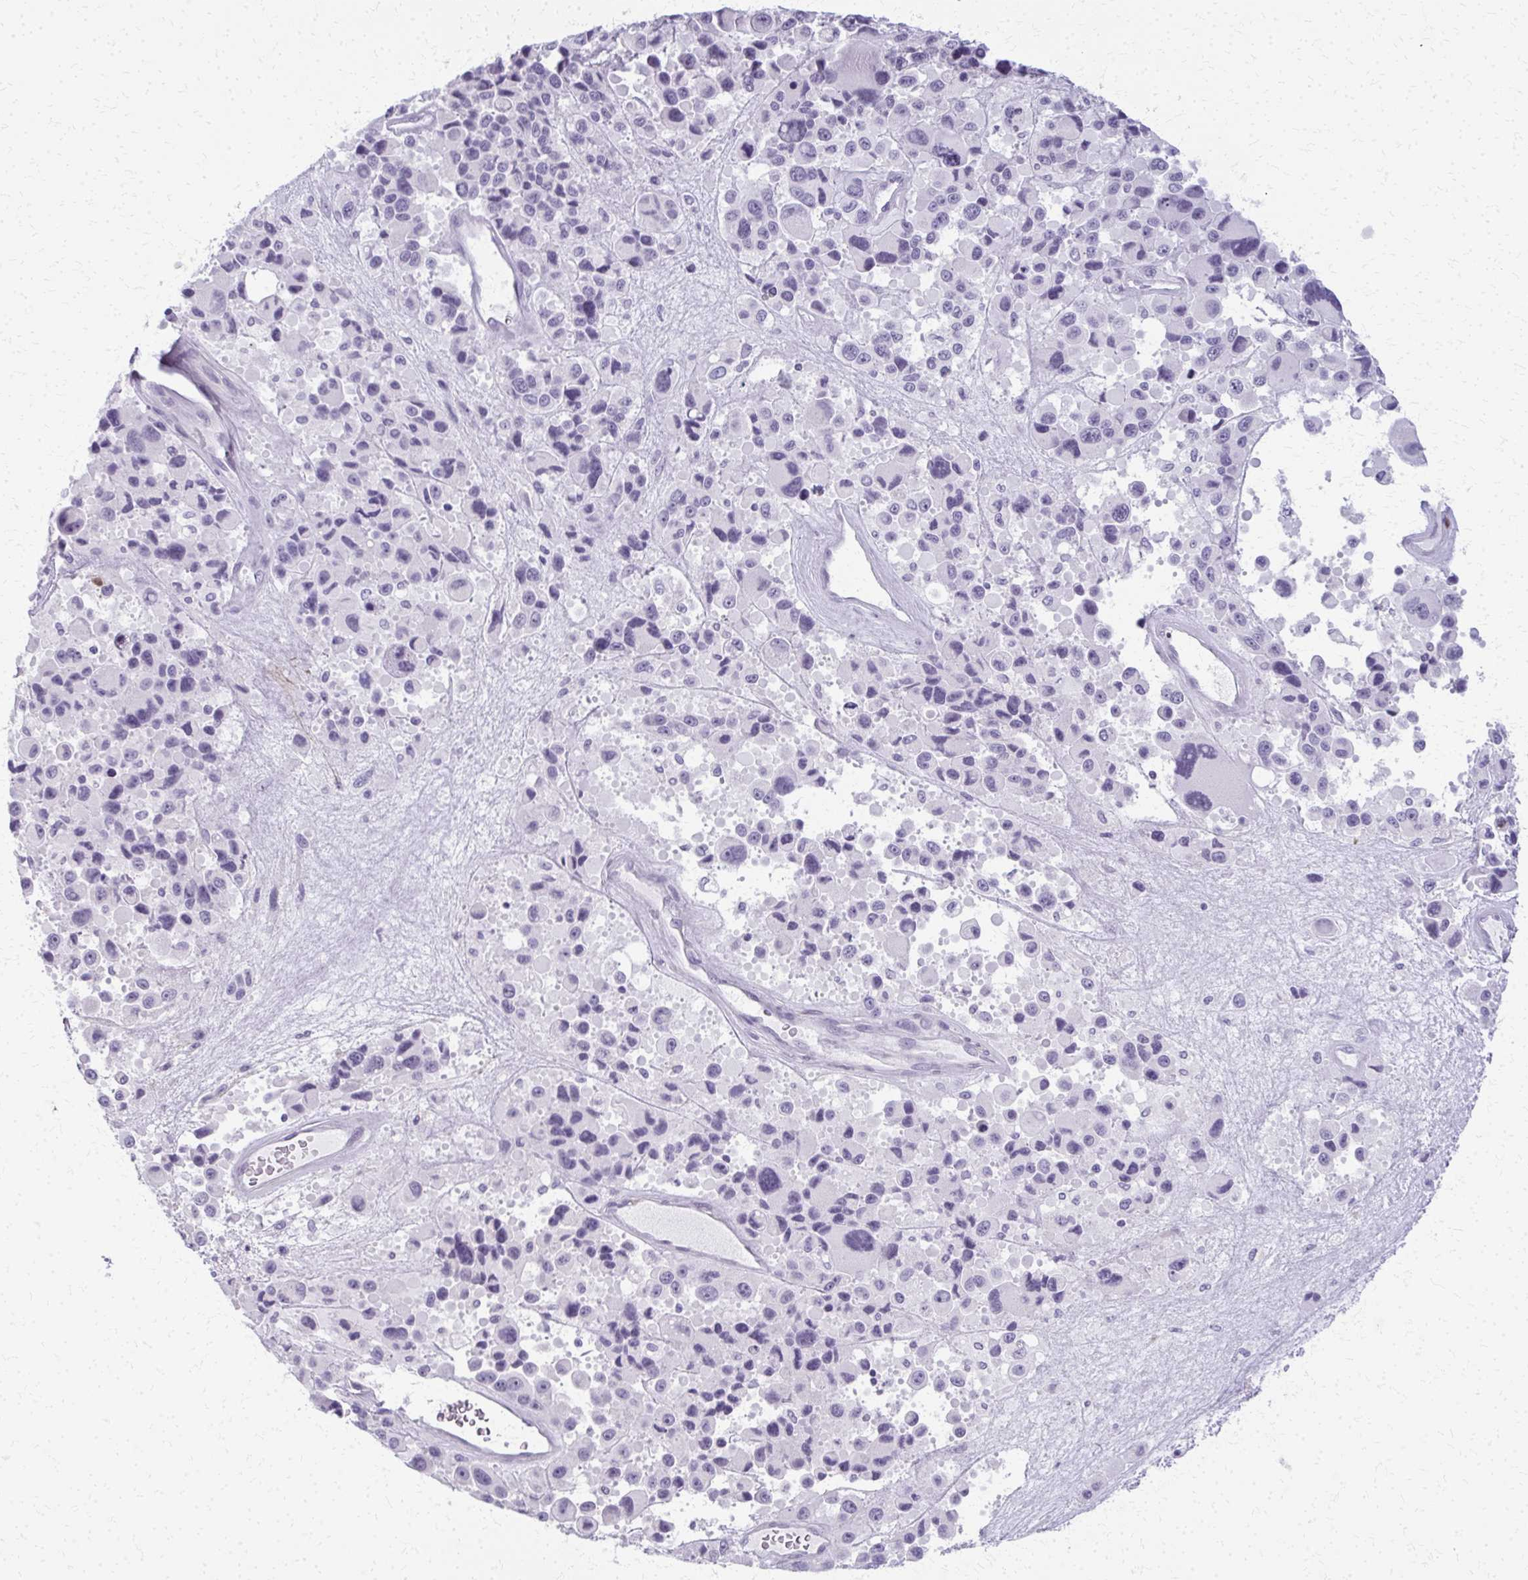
{"staining": {"intensity": "negative", "quantity": "none", "location": "none"}, "tissue": "melanoma", "cell_type": "Tumor cells", "image_type": "cancer", "snomed": [{"axis": "morphology", "description": "Malignant melanoma, Metastatic site"}, {"axis": "topography", "description": "Lymph node"}], "caption": "An immunohistochemistry micrograph of melanoma is shown. There is no staining in tumor cells of melanoma. (DAB (3,3'-diaminobenzidine) IHC with hematoxylin counter stain).", "gene": "CA3", "patient": {"sex": "female", "age": 65}}